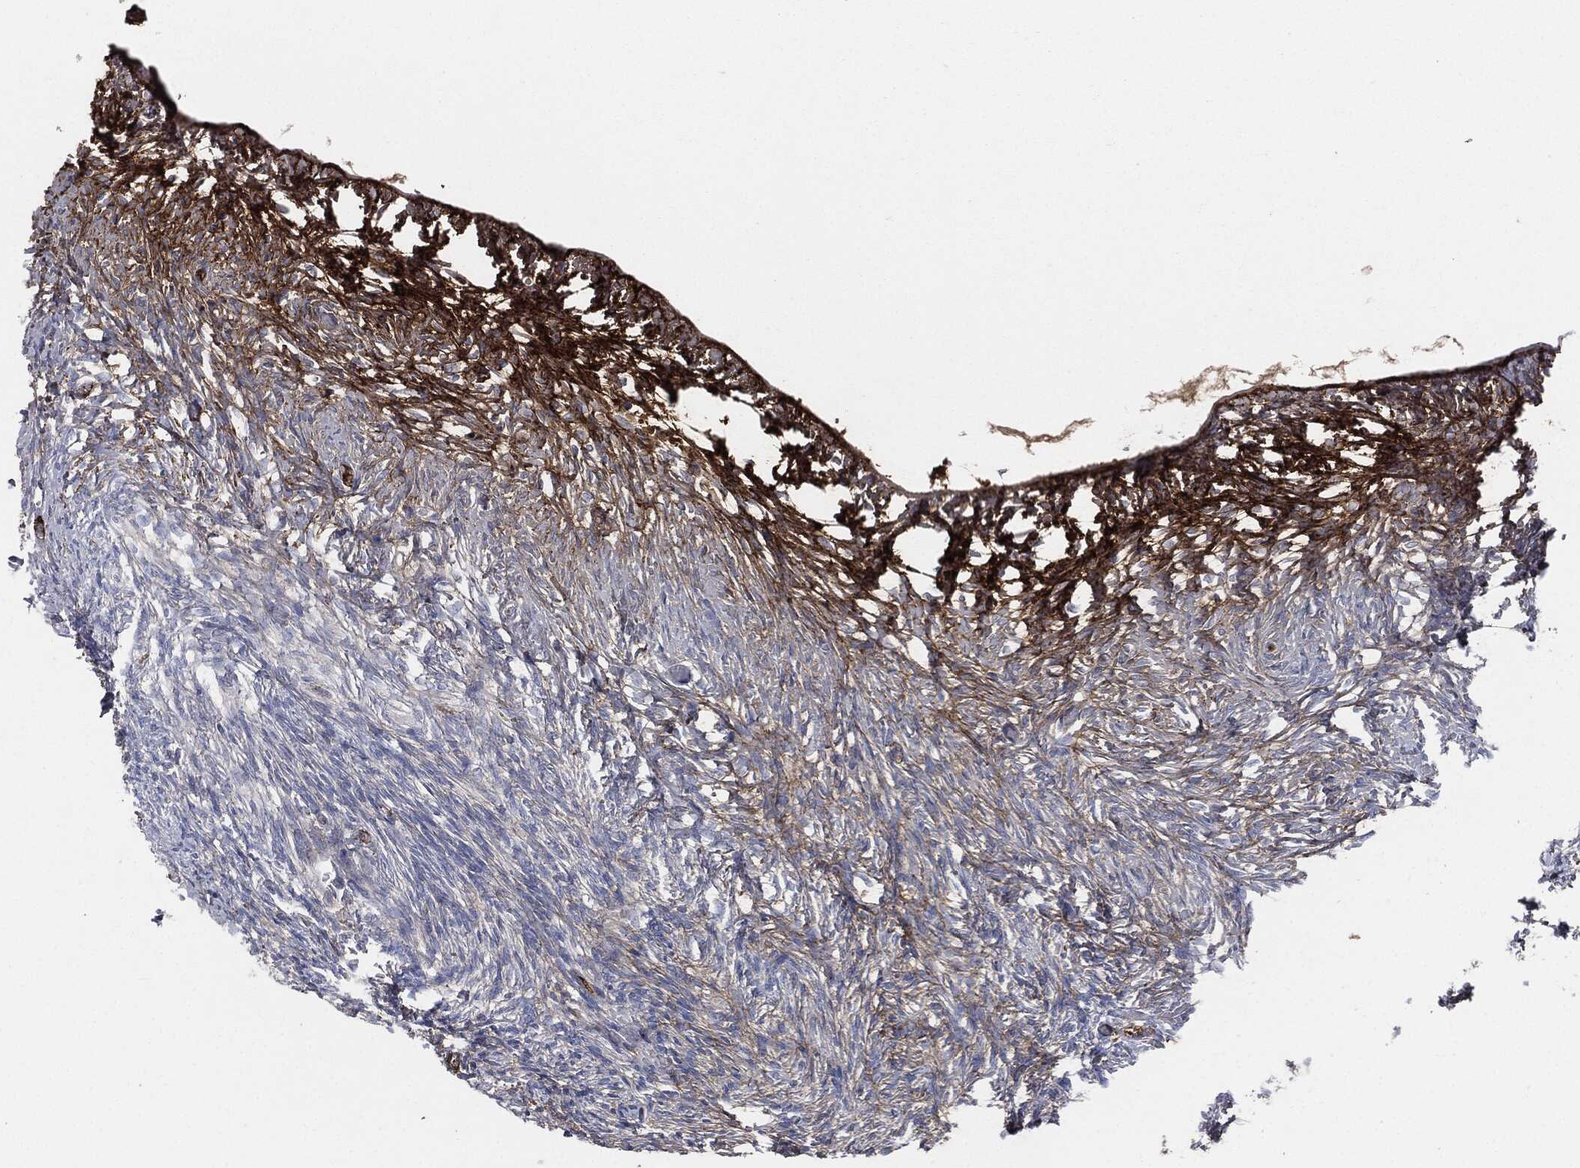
{"staining": {"intensity": "moderate", "quantity": "<25%", "location": "cytoplasmic/membranous"}, "tissue": "ovary", "cell_type": "Follicle cells", "image_type": "normal", "snomed": [{"axis": "morphology", "description": "Normal tissue, NOS"}, {"axis": "topography", "description": "Ovary"}], "caption": "Ovary stained with DAB (3,3'-diaminobenzidine) IHC reveals low levels of moderate cytoplasmic/membranous positivity in approximately <25% of follicle cells.", "gene": "APOB", "patient": {"sex": "female", "age": 39}}